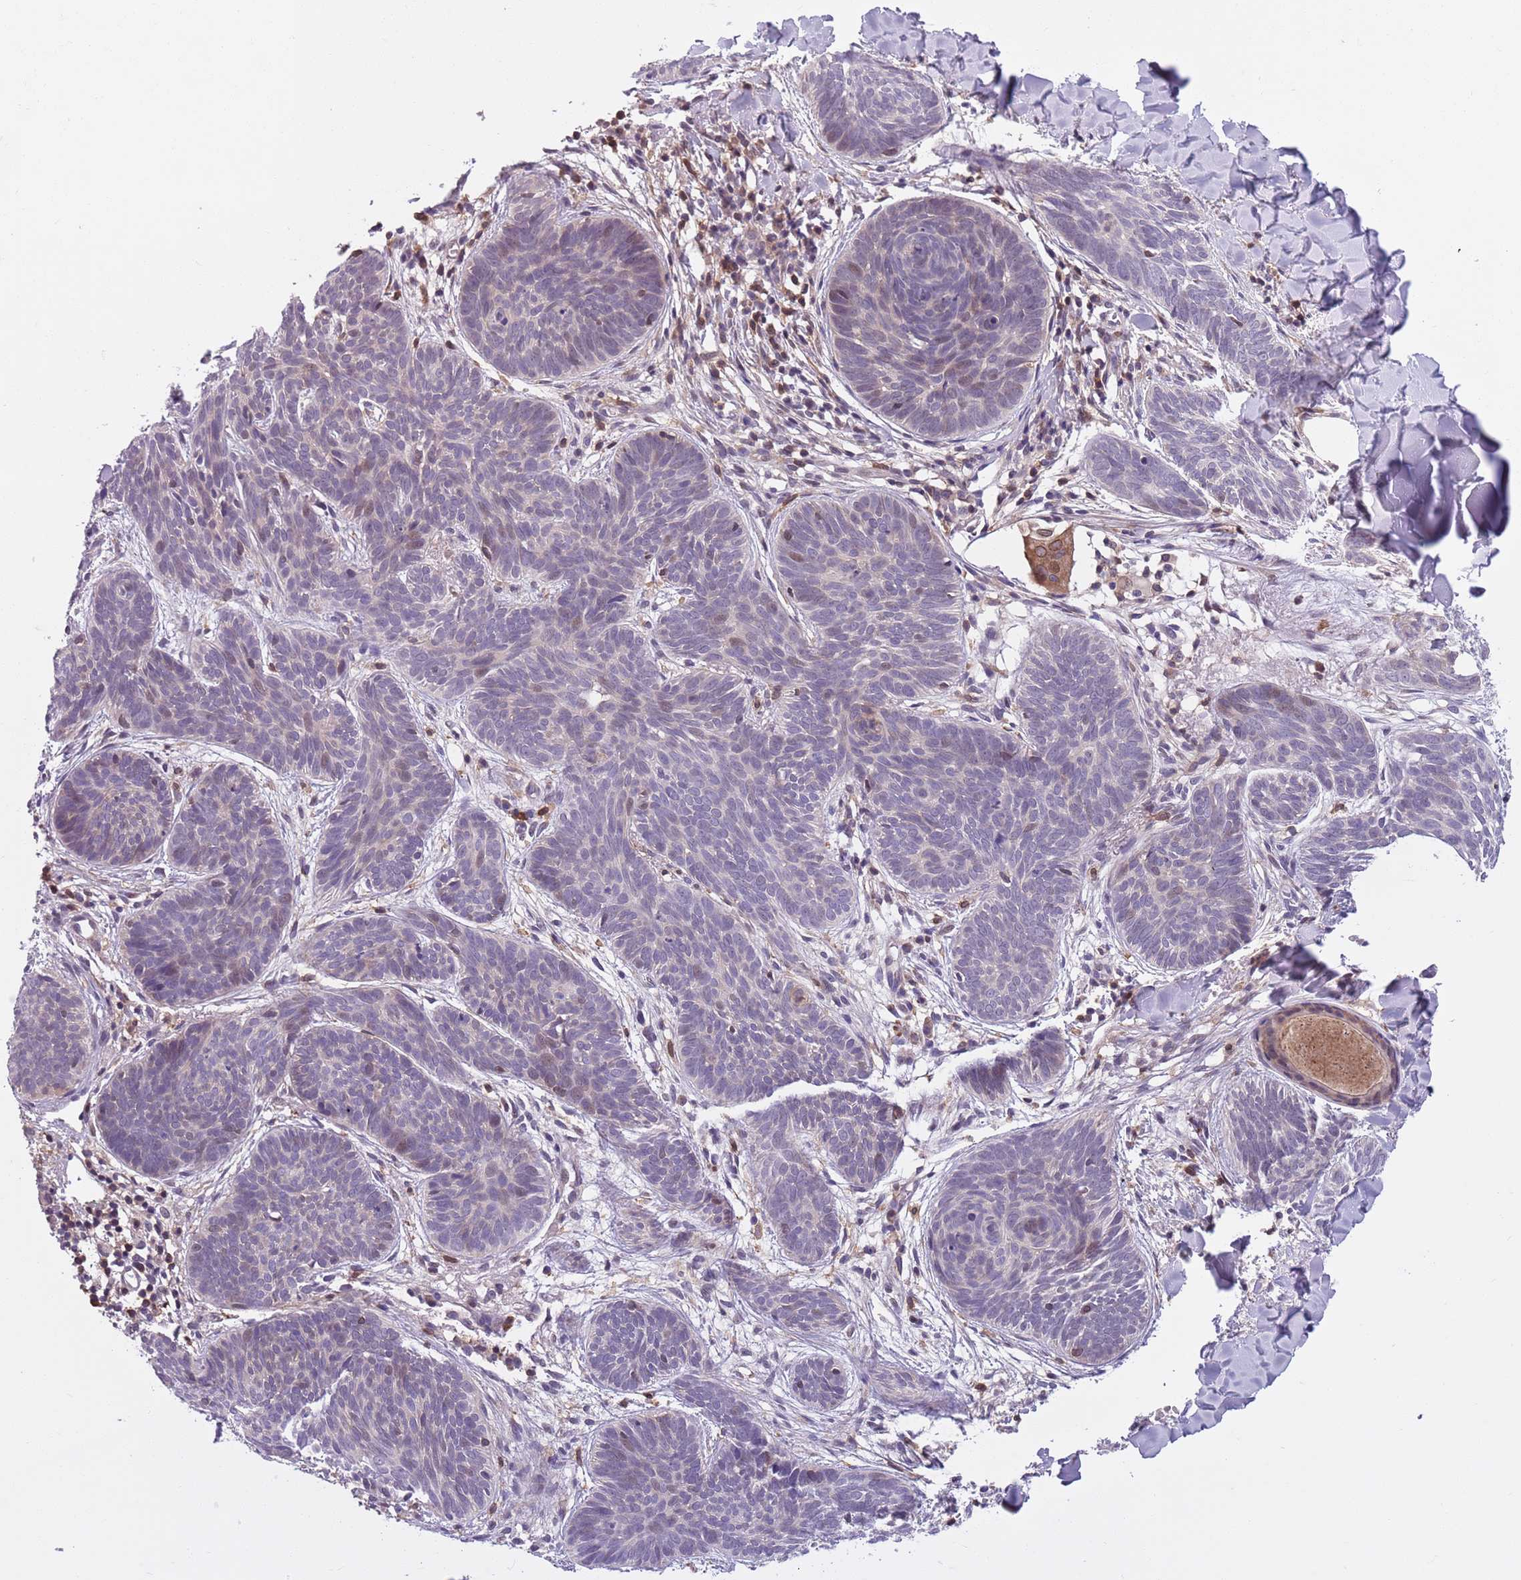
{"staining": {"intensity": "negative", "quantity": "none", "location": "none"}, "tissue": "skin cancer", "cell_type": "Tumor cells", "image_type": "cancer", "snomed": [{"axis": "morphology", "description": "Basal cell carcinoma"}, {"axis": "topography", "description": "Skin"}], "caption": "Immunohistochemistry image of neoplastic tissue: human basal cell carcinoma (skin) stained with DAB (3,3'-diaminobenzidine) reveals no significant protein expression in tumor cells.", "gene": "JAML", "patient": {"sex": "female", "age": 81}}